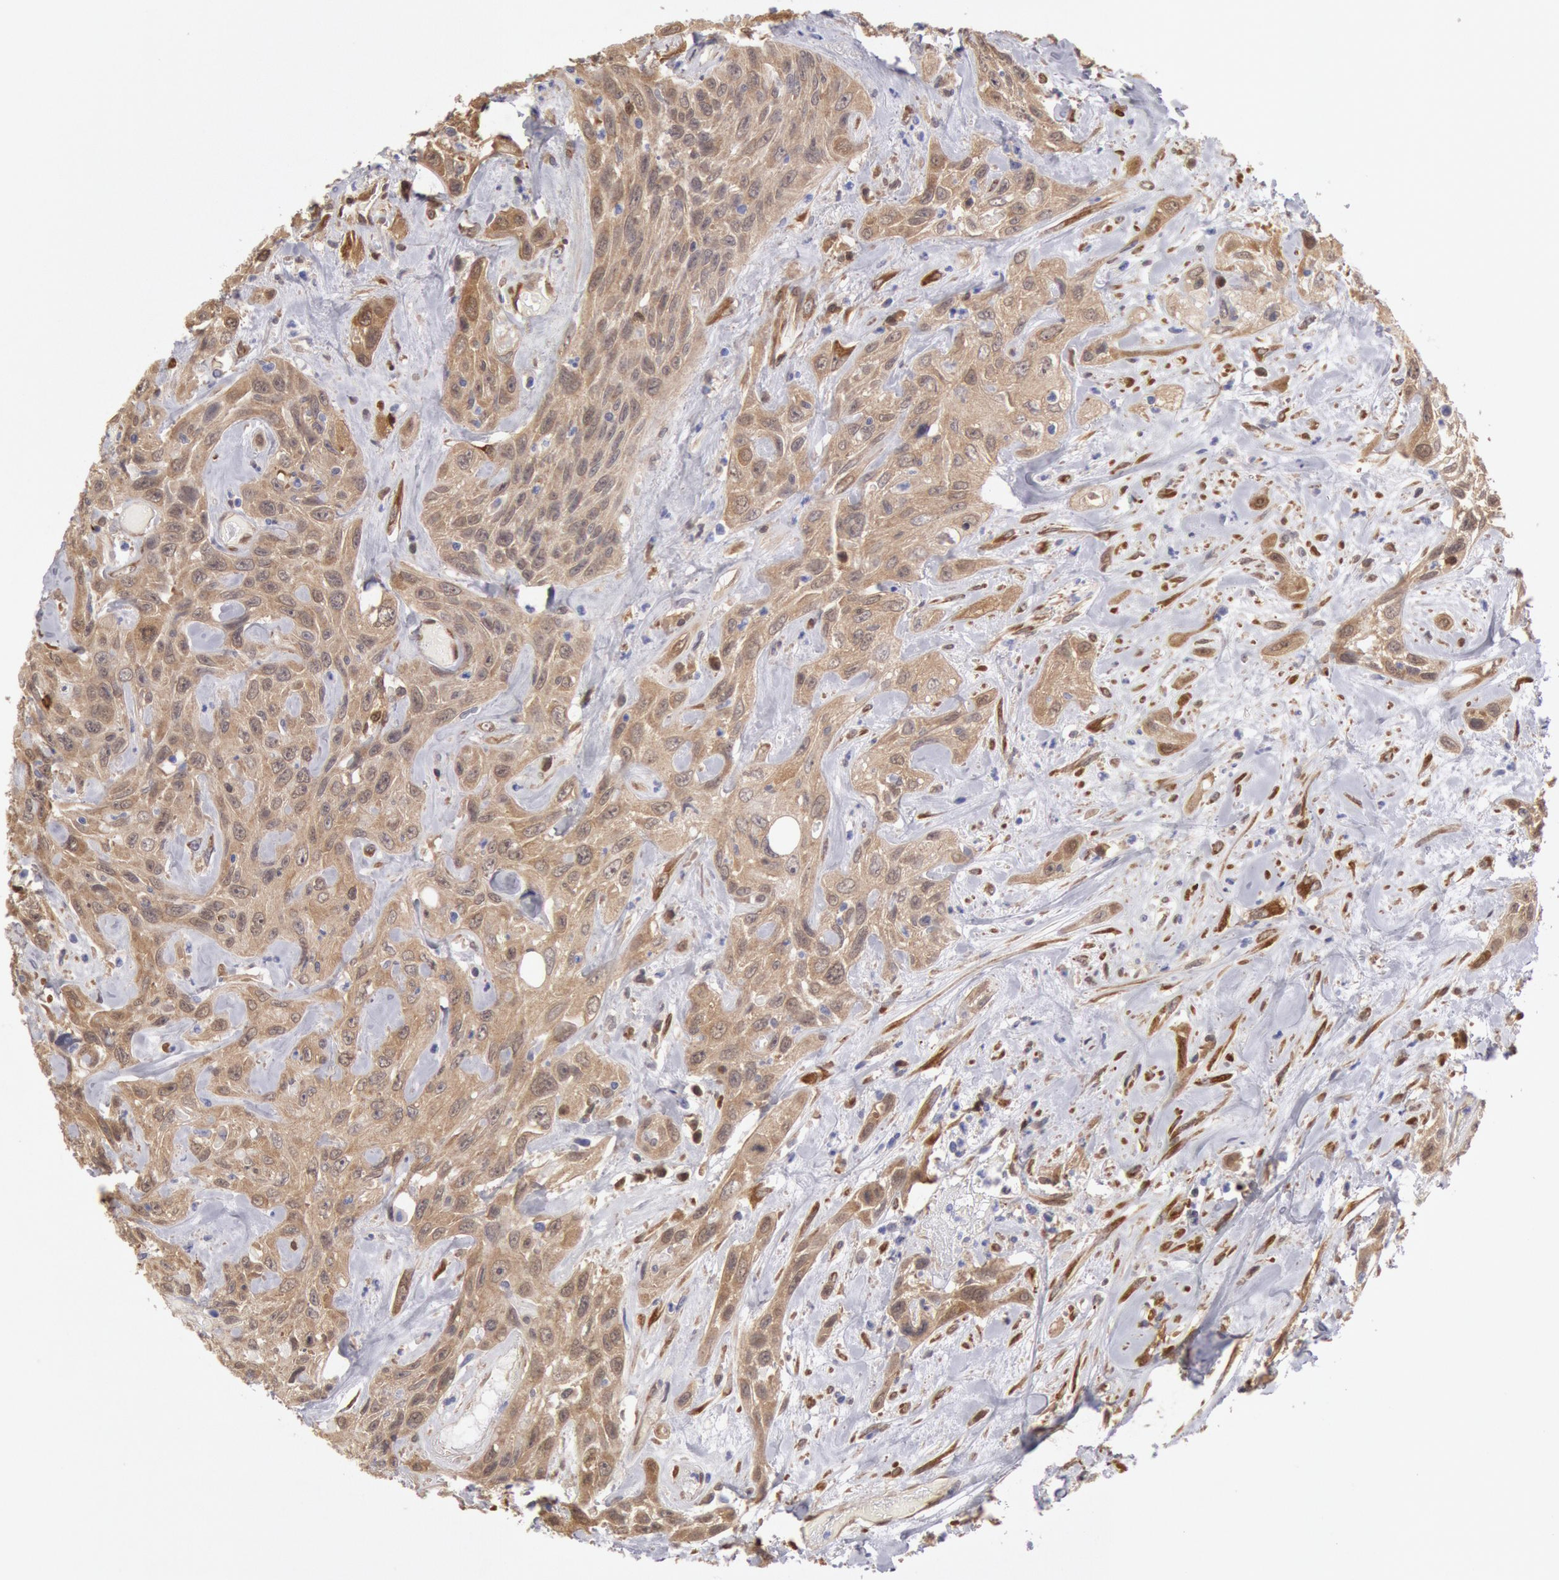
{"staining": {"intensity": "moderate", "quantity": ">75%", "location": "cytoplasmic/membranous"}, "tissue": "urothelial cancer", "cell_type": "Tumor cells", "image_type": "cancer", "snomed": [{"axis": "morphology", "description": "Urothelial carcinoma, High grade"}, {"axis": "topography", "description": "Urinary bladder"}], "caption": "This is a histology image of immunohistochemistry (IHC) staining of urothelial cancer, which shows moderate expression in the cytoplasmic/membranous of tumor cells.", "gene": "CCDC50", "patient": {"sex": "female", "age": 84}}